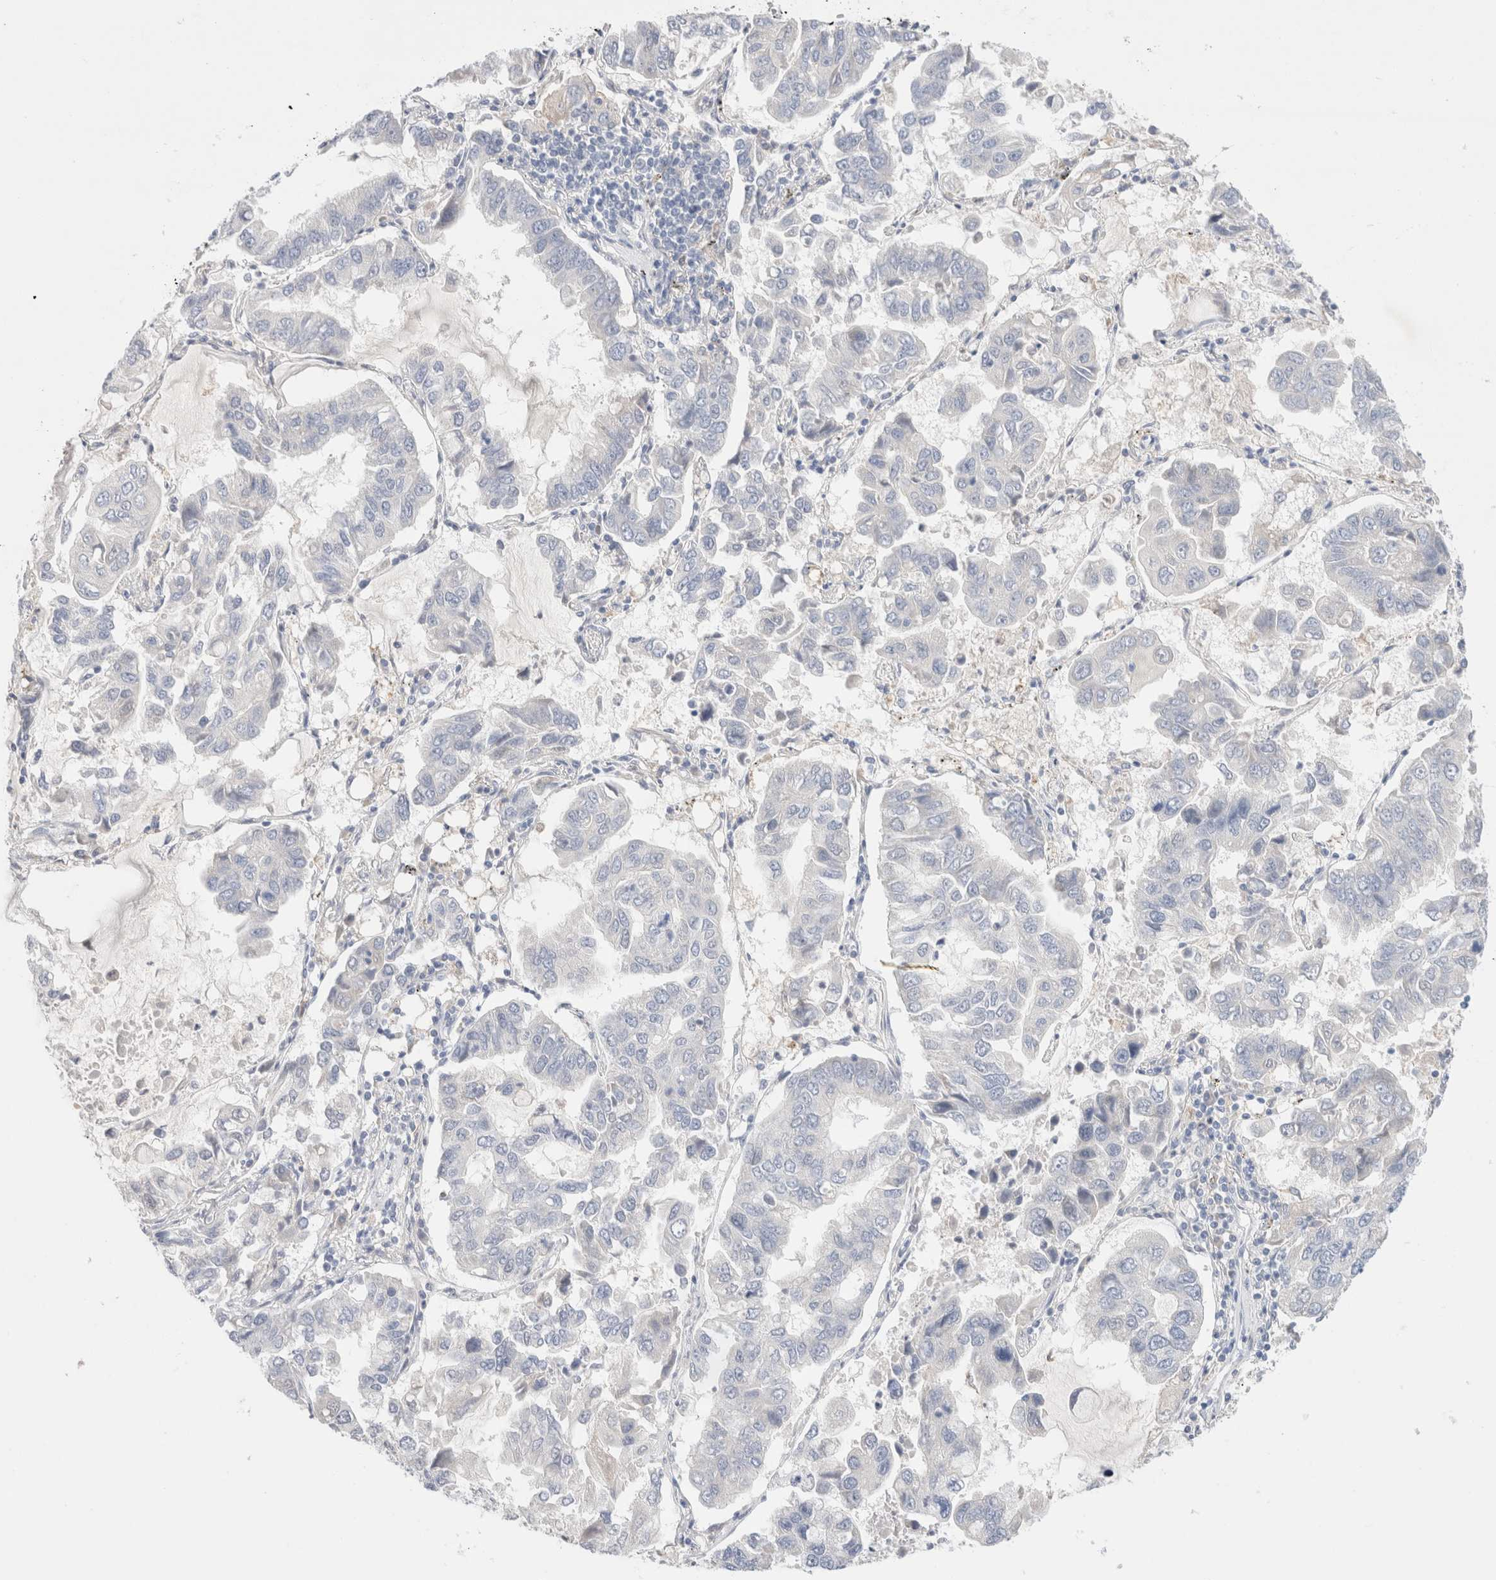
{"staining": {"intensity": "negative", "quantity": "none", "location": "none"}, "tissue": "lung cancer", "cell_type": "Tumor cells", "image_type": "cancer", "snomed": [{"axis": "morphology", "description": "Adenocarcinoma, NOS"}, {"axis": "topography", "description": "Lung"}], "caption": "Immunohistochemical staining of lung cancer exhibits no significant positivity in tumor cells. The staining was performed using DAB (3,3'-diaminobenzidine) to visualize the protein expression in brown, while the nuclei were stained in blue with hematoxylin (Magnification: 20x).", "gene": "SPATA20", "patient": {"sex": "male", "age": 64}}